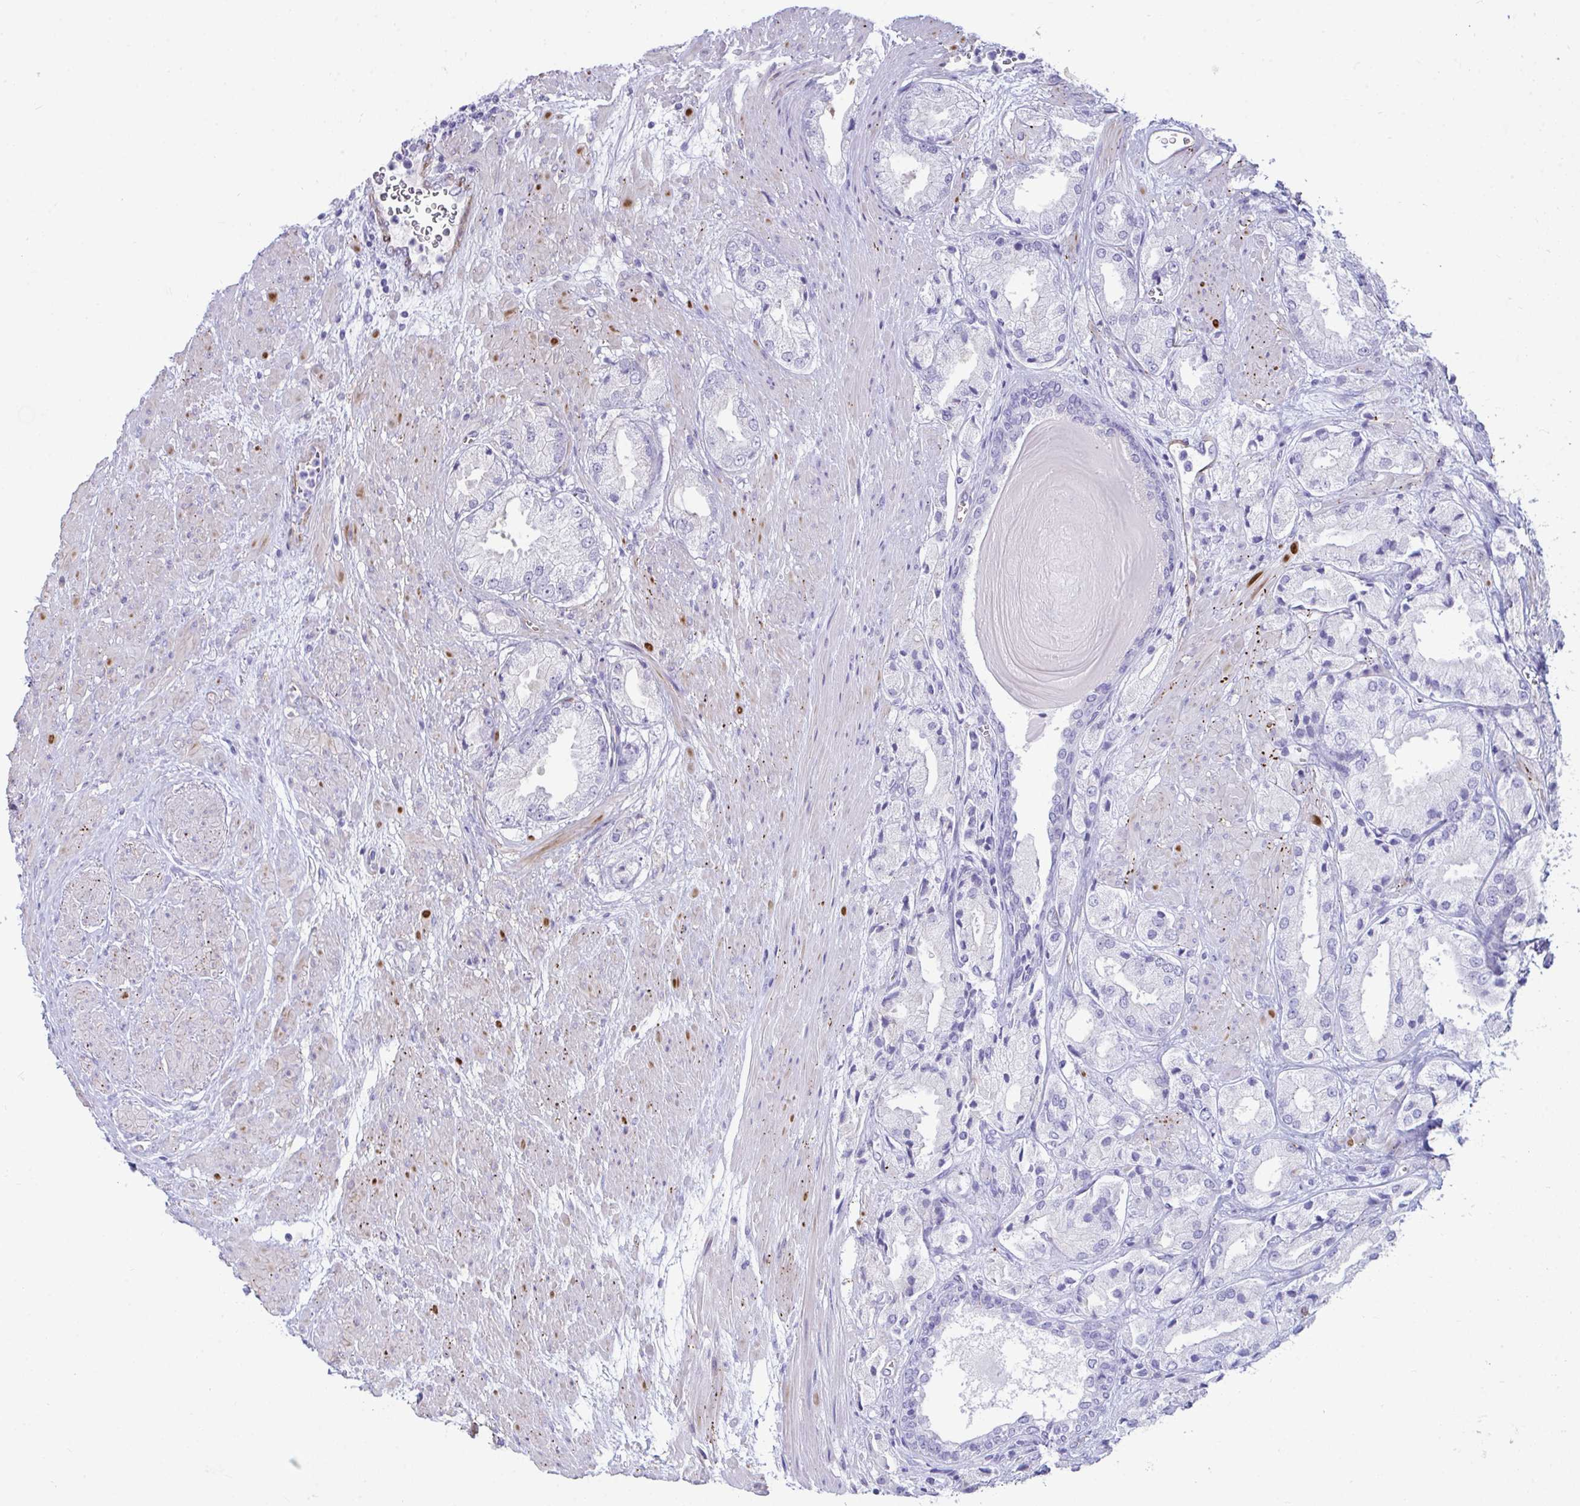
{"staining": {"intensity": "negative", "quantity": "none", "location": "none"}, "tissue": "prostate cancer", "cell_type": "Tumor cells", "image_type": "cancer", "snomed": [{"axis": "morphology", "description": "Adenocarcinoma, High grade"}, {"axis": "topography", "description": "Prostate"}], "caption": "Immunohistochemistry (IHC) histopathology image of human prostate cancer (adenocarcinoma (high-grade)) stained for a protein (brown), which shows no expression in tumor cells.", "gene": "UBL3", "patient": {"sex": "male", "age": 68}}